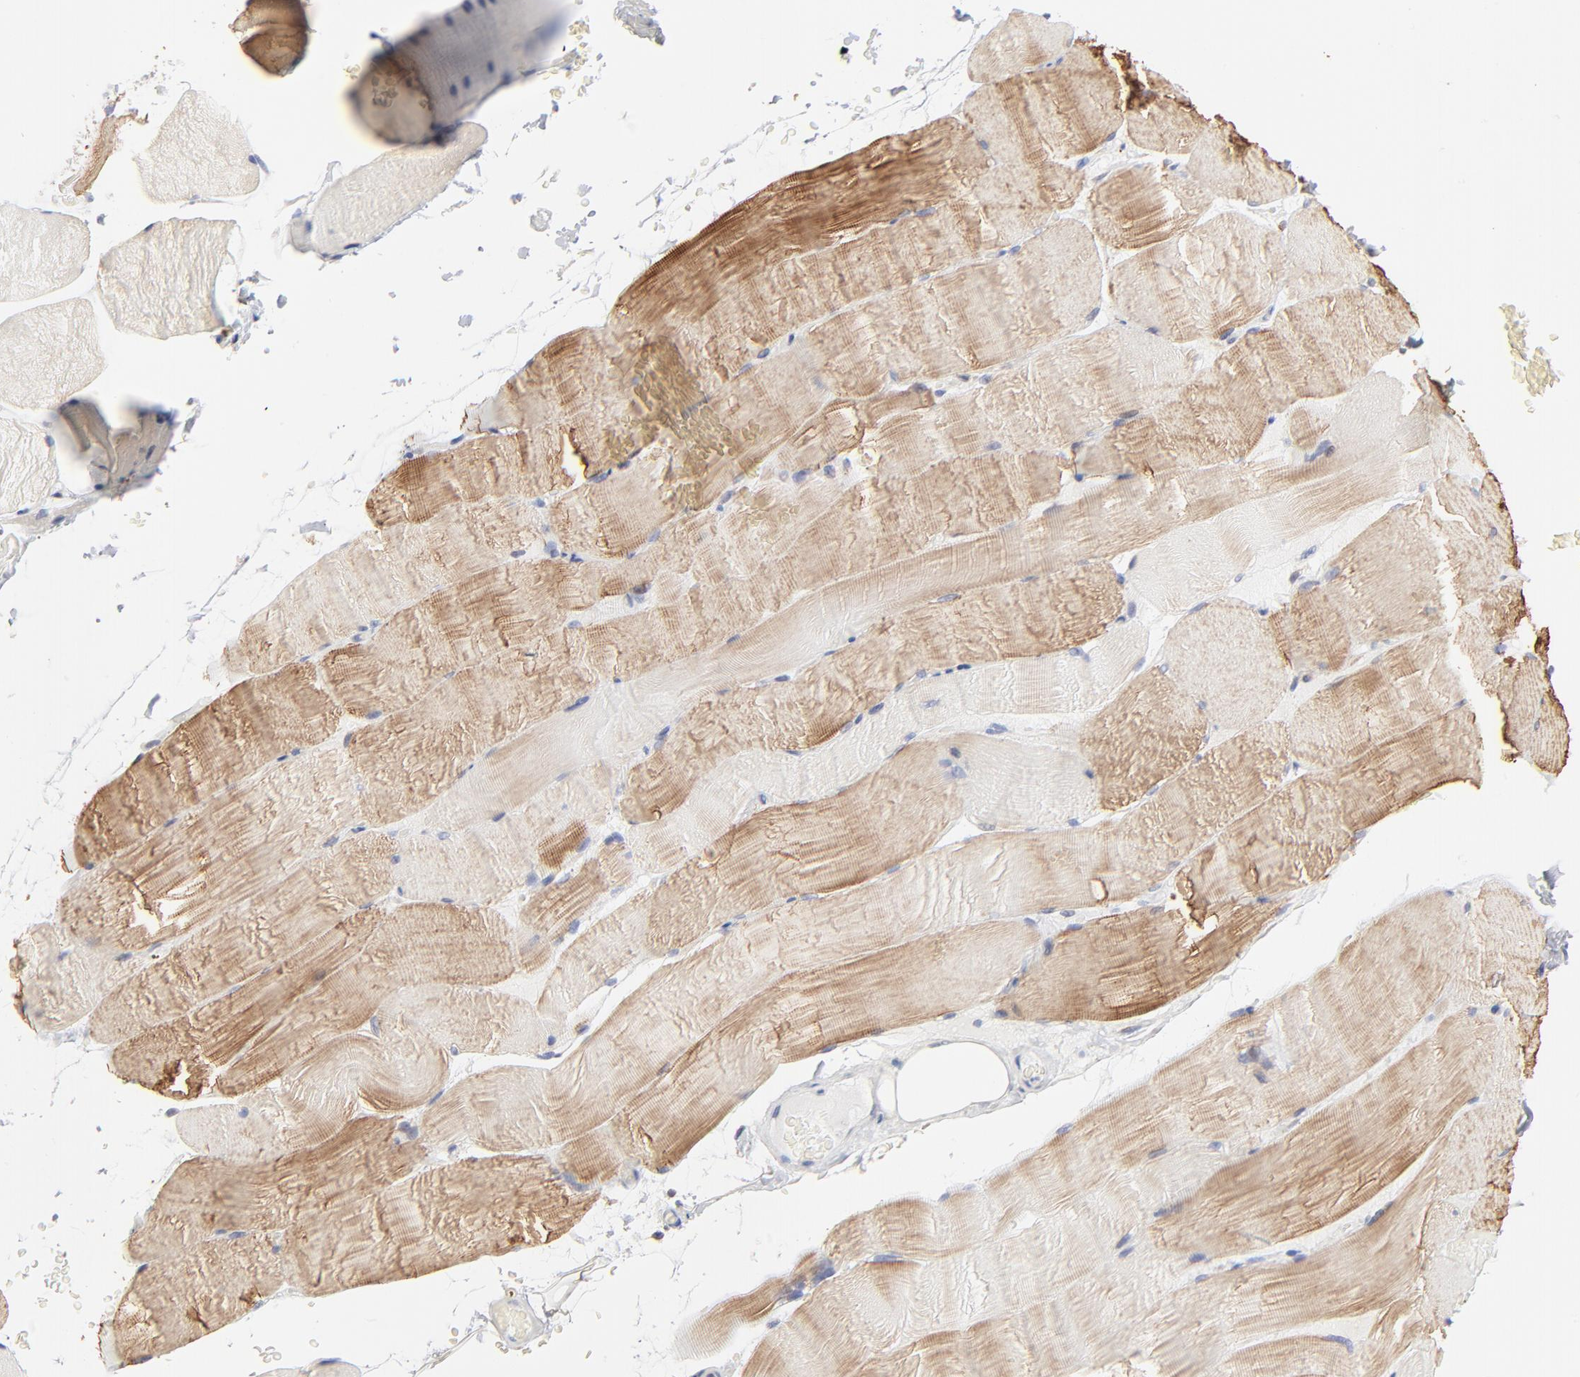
{"staining": {"intensity": "moderate", "quantity": "<25%", "location": "cytoplasmic/membranous"}, "tissue": "skeletal muscle", "cell_type": "Myocytes", "image_type": "normal", "snomed": [{"axis": "morphology", "description": "Normal tissue, NOS"}, {"axis": "topography", "description": "Skeletal muscle"}], "caption": "This micrograph reveals normal skeletal muscle stained with IHC to label a protein in brown. The cytoplasmic/membranous of myocytes show moderate positivity for the protein. Nuclei are counter-stained blue.", "gene": "AURKA", "patient": {"sex": "female", "age": 37}}